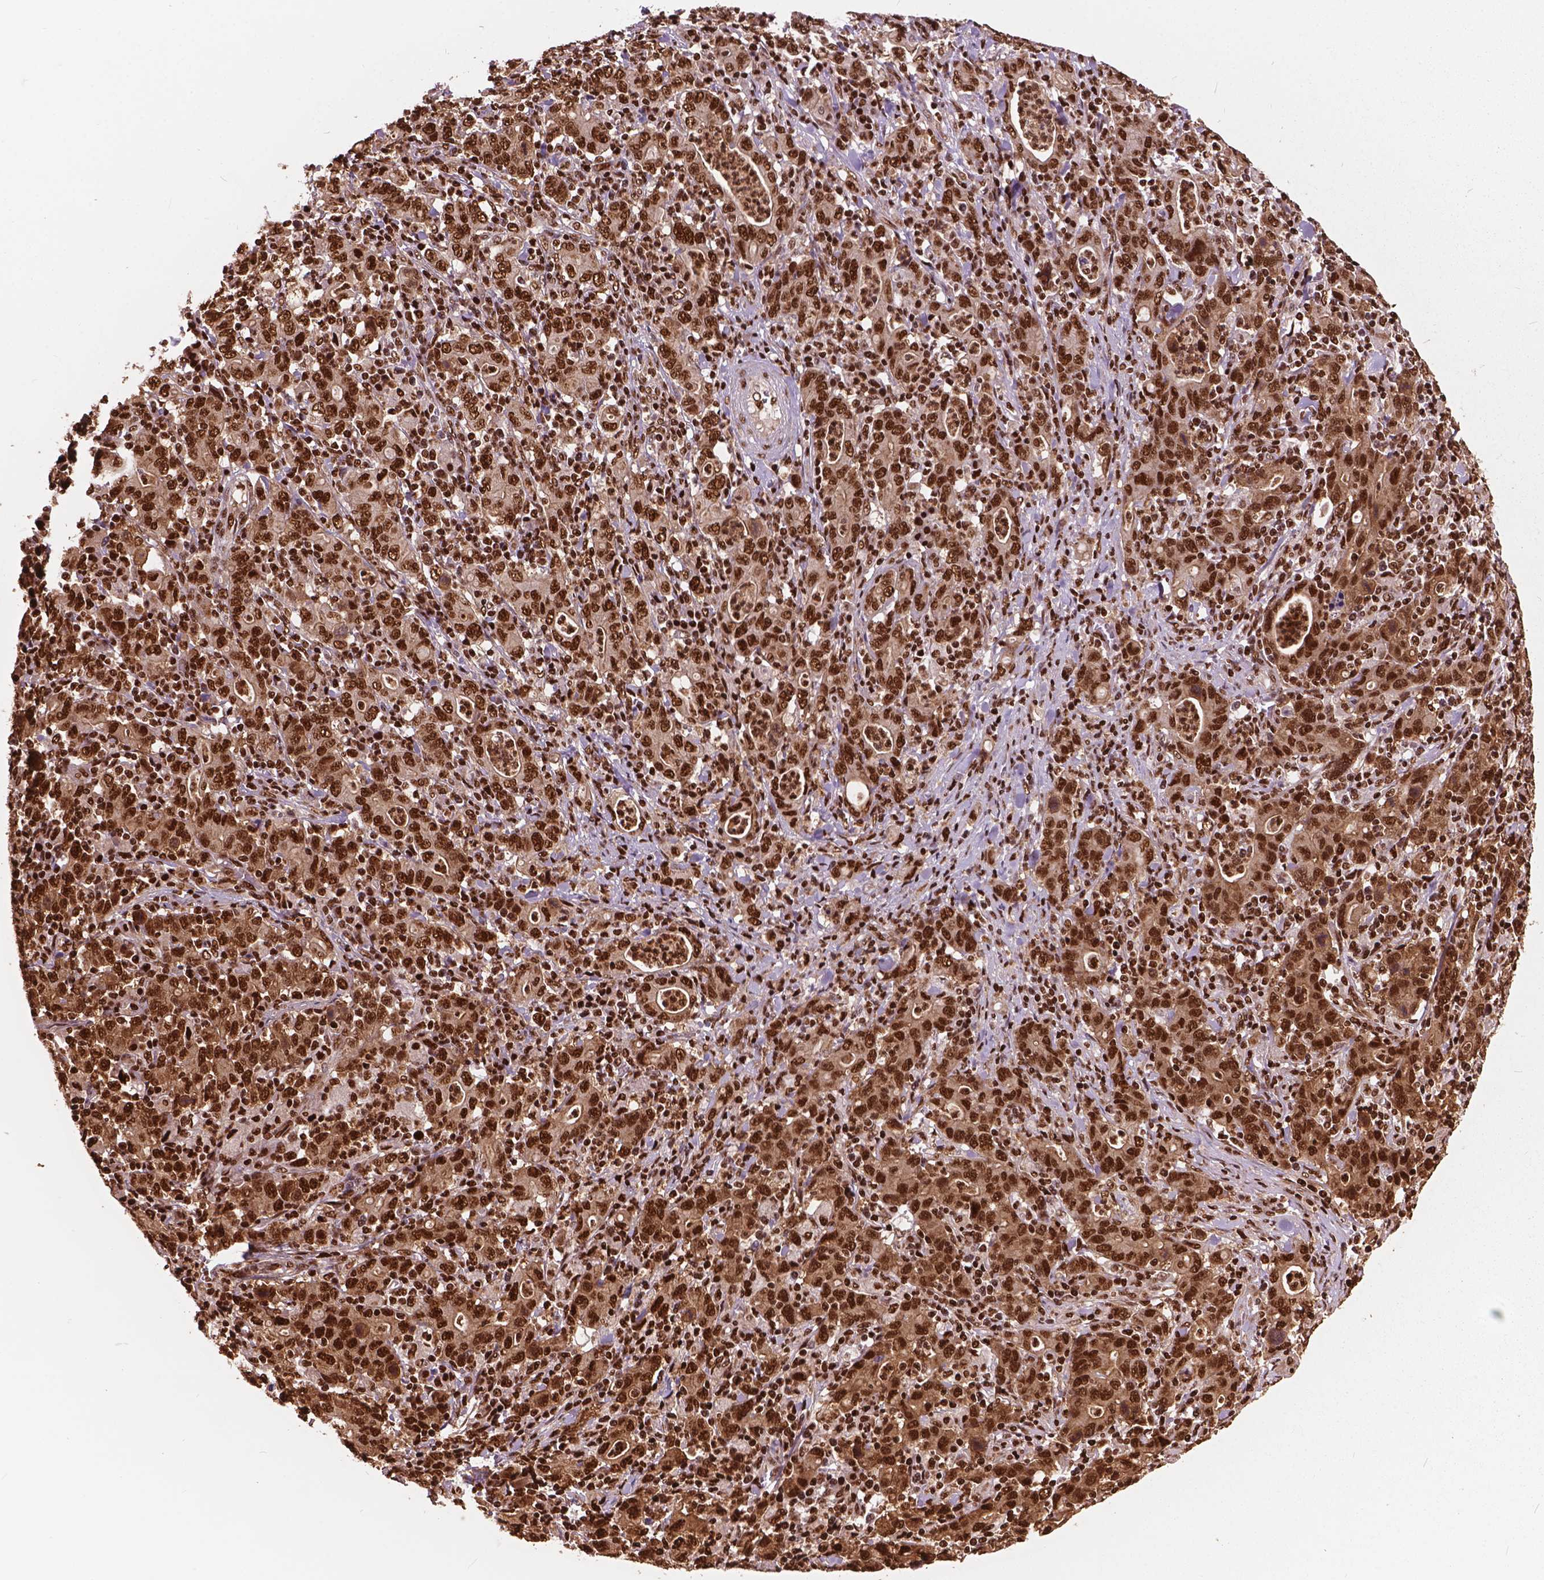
{"staining": {"intensity": "strong", "quantity": ">75%", "location": "cytoplasmic/membranous,nuclear"}, "tissue": "stomach cancer", "cell_type": "Tumor cells", "image_type": "cancer", "snomed": [{"axis": "morphology", "description": "Adenocarcinoma, NOS"}, {"axis": "topography", "description": "Stomach, upper"}], "caption": "Protein staining by IHC shows strong cytoplasmic/membranous and nuclear positivity in about >75% of tumor cells in adenocarcinoma (stomach).", "gene": "ANP32B", "patient": {"sex": "male", "age": 69}}